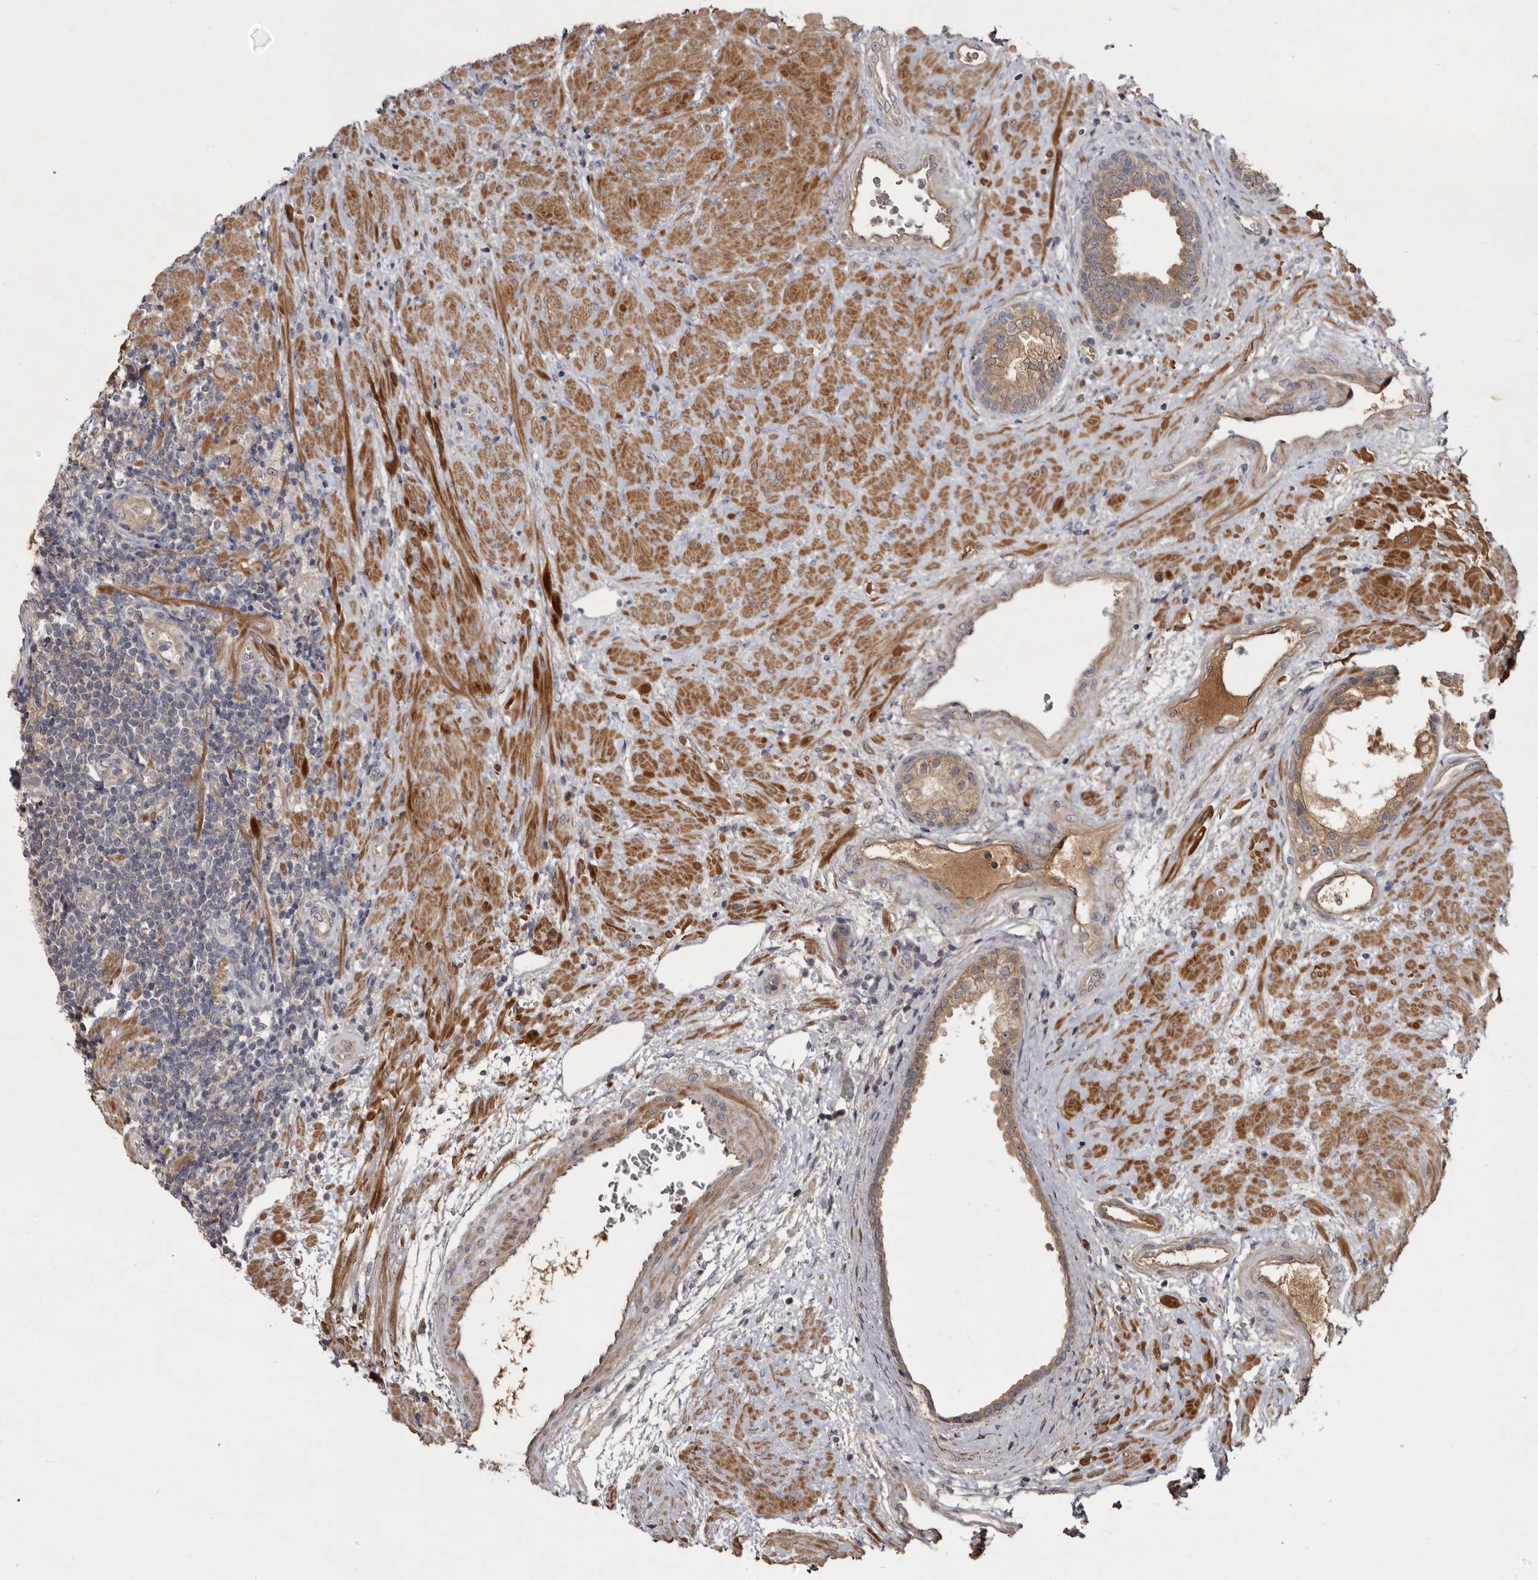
{"staining": {"intensity": "moderate", "quantity": ">75%", "location": "cytoplasmic/membranous"}, "tissue": "prostate", "cell_type": "Glandular cells", "image_type": "normal", "snomed": [{"axis": "morphology", "description": "Normal tissue, NOS"}, {"axis": "topography", "description": "Prostate"}], "caption": "High-magnification brightfield microscopy of unremarkable prostate stained with DAB (brown) and counterstained with hematoxylin (blue). glandular cells exhibit moderate cytoplasmic/membranous expression is appreciated in about>75% of cells.", "gene": "TTC39A", "patient": {"sex": "male", "age": 76}}